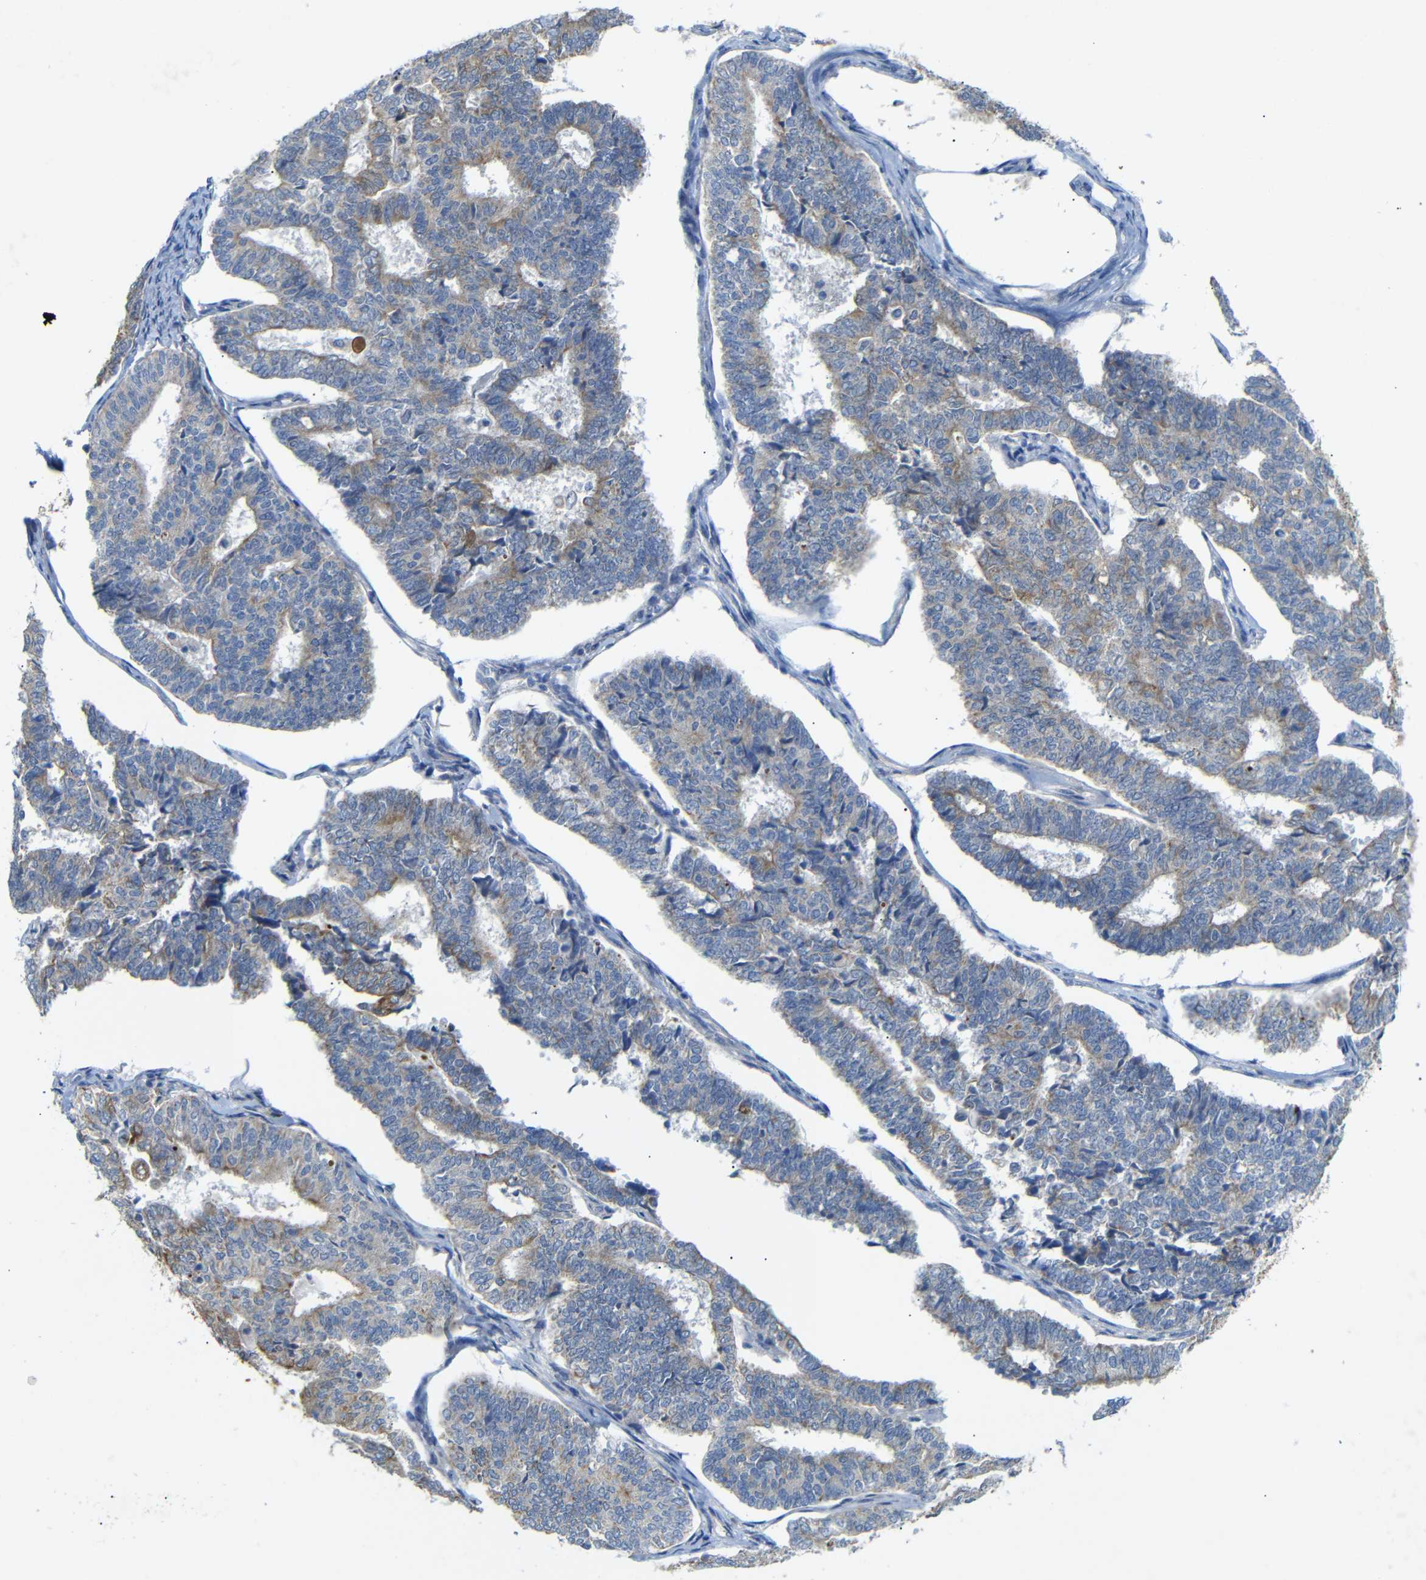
{"staining": {"intensity": "moderate", "quantity": ">75%", "location": "cytoplasmic/membranous"}, "tissue": "endometrial cancer", "cell_type": "Tumor cells", "image_type": "cancer", "snomed": [{"axis": "morphology", "description": "Adenocarcinoma, NOS"}, {"axis": "topography", "description": "Endometrium"}], "caption": "Human endometrial cancer stained with a protein marker demonstrates moderate staining in tumor cells.", "gene": "ALOX15", "patient": {"sex": "female", "age": 70}}